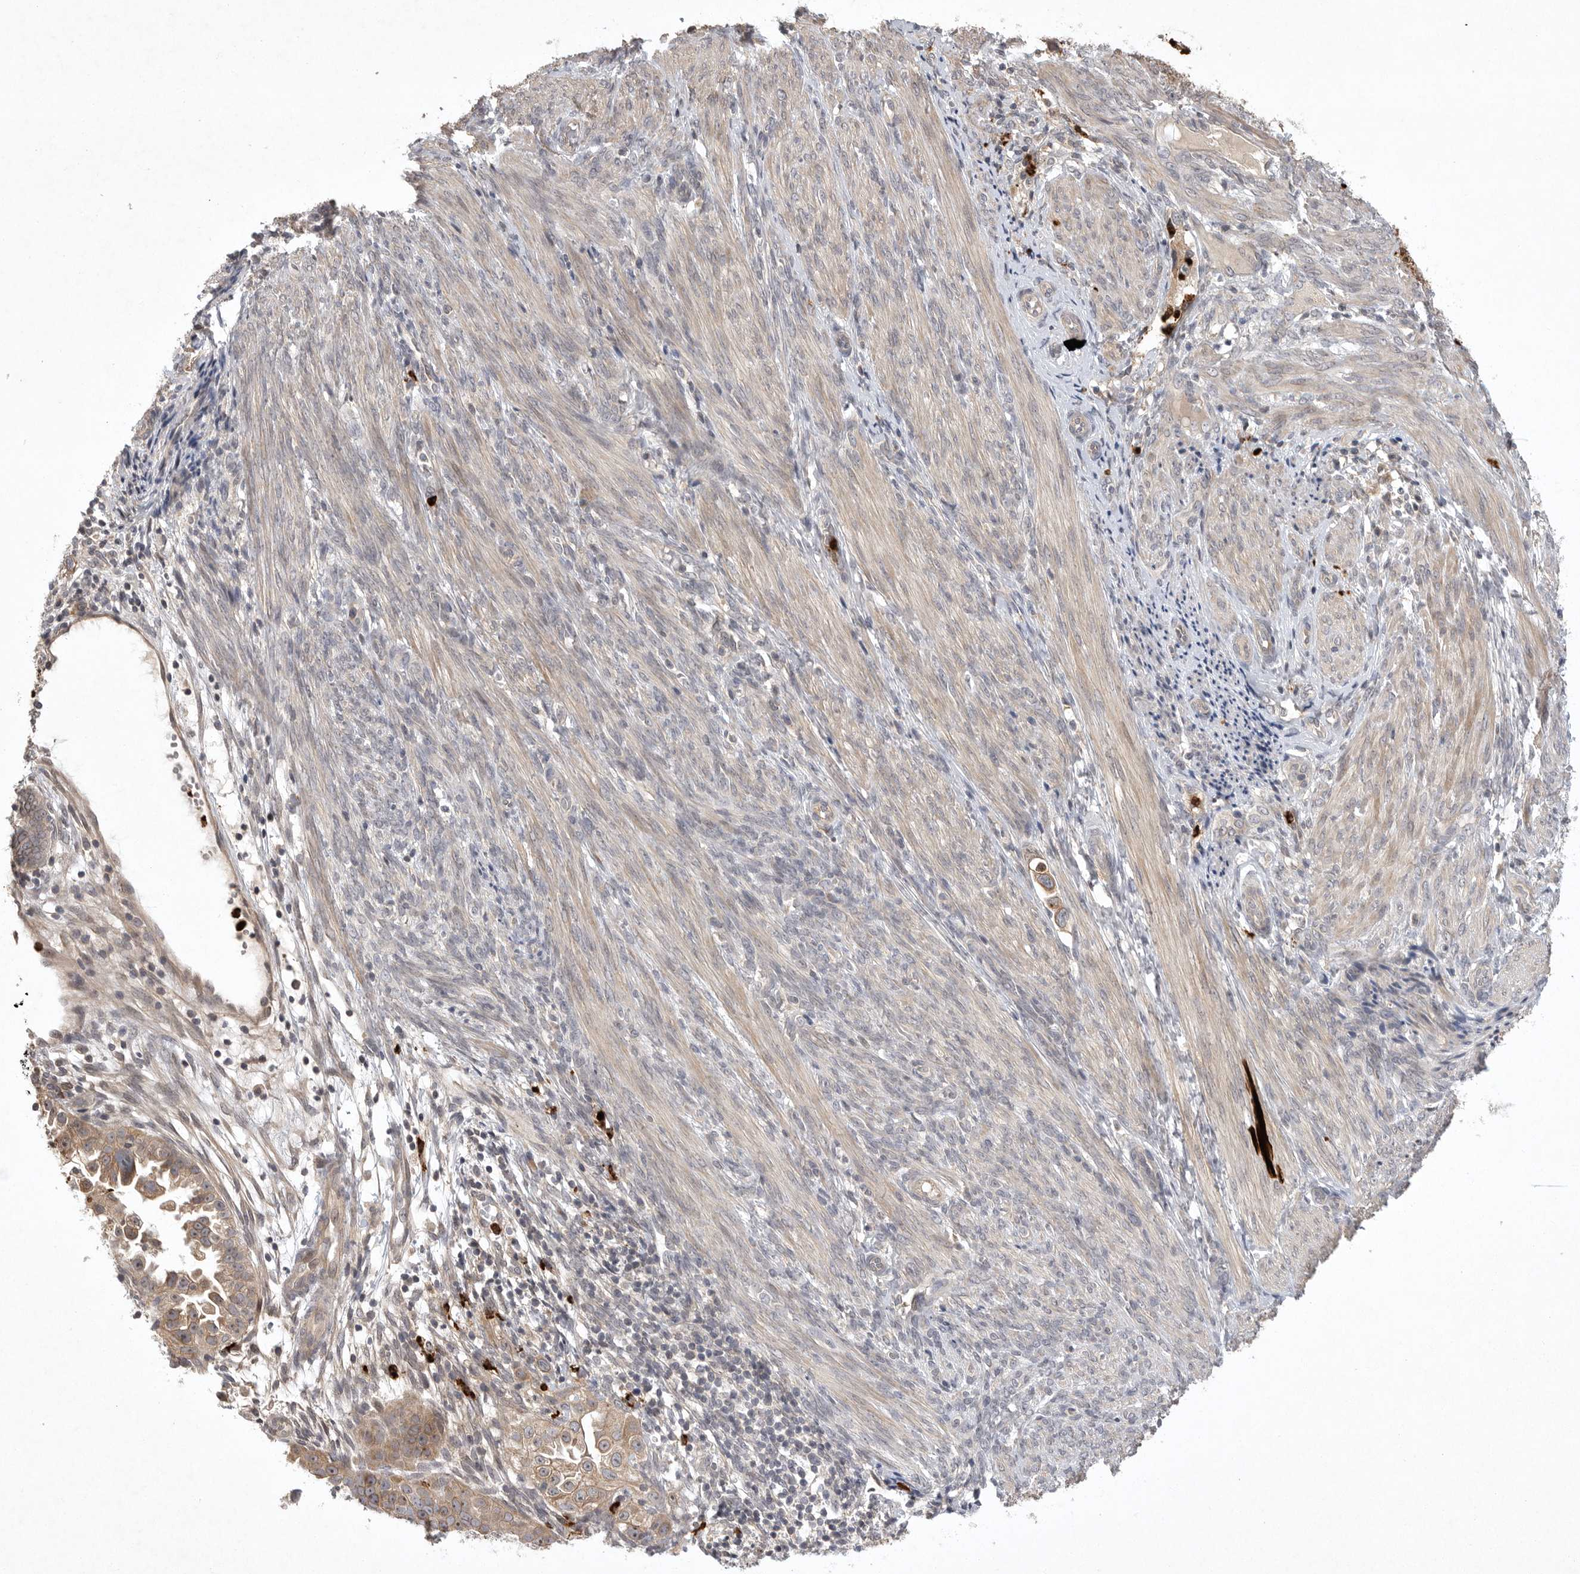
{"staining": {"intensity": "weak", "quantity": ">75%", "location": "cytoplasmic/membranous"}, "tissue": "endometrial cancer", "cell_type": "Tumor cells", "image_type": "cancer", "snomed": [{"axis": "morphology", "description": "Adenocarcinoma, NOS"}, {"axis": "topography", "description": "Endometrium"}], "caption": "Immunohistochemical staining of endometrial adenocarcinoma exhibits weak cytoplasmic/membranous protein expression in about >75% of tumor cells.", "gene": "UBE3D", "patient": {"sex": "female", "age": 85}}